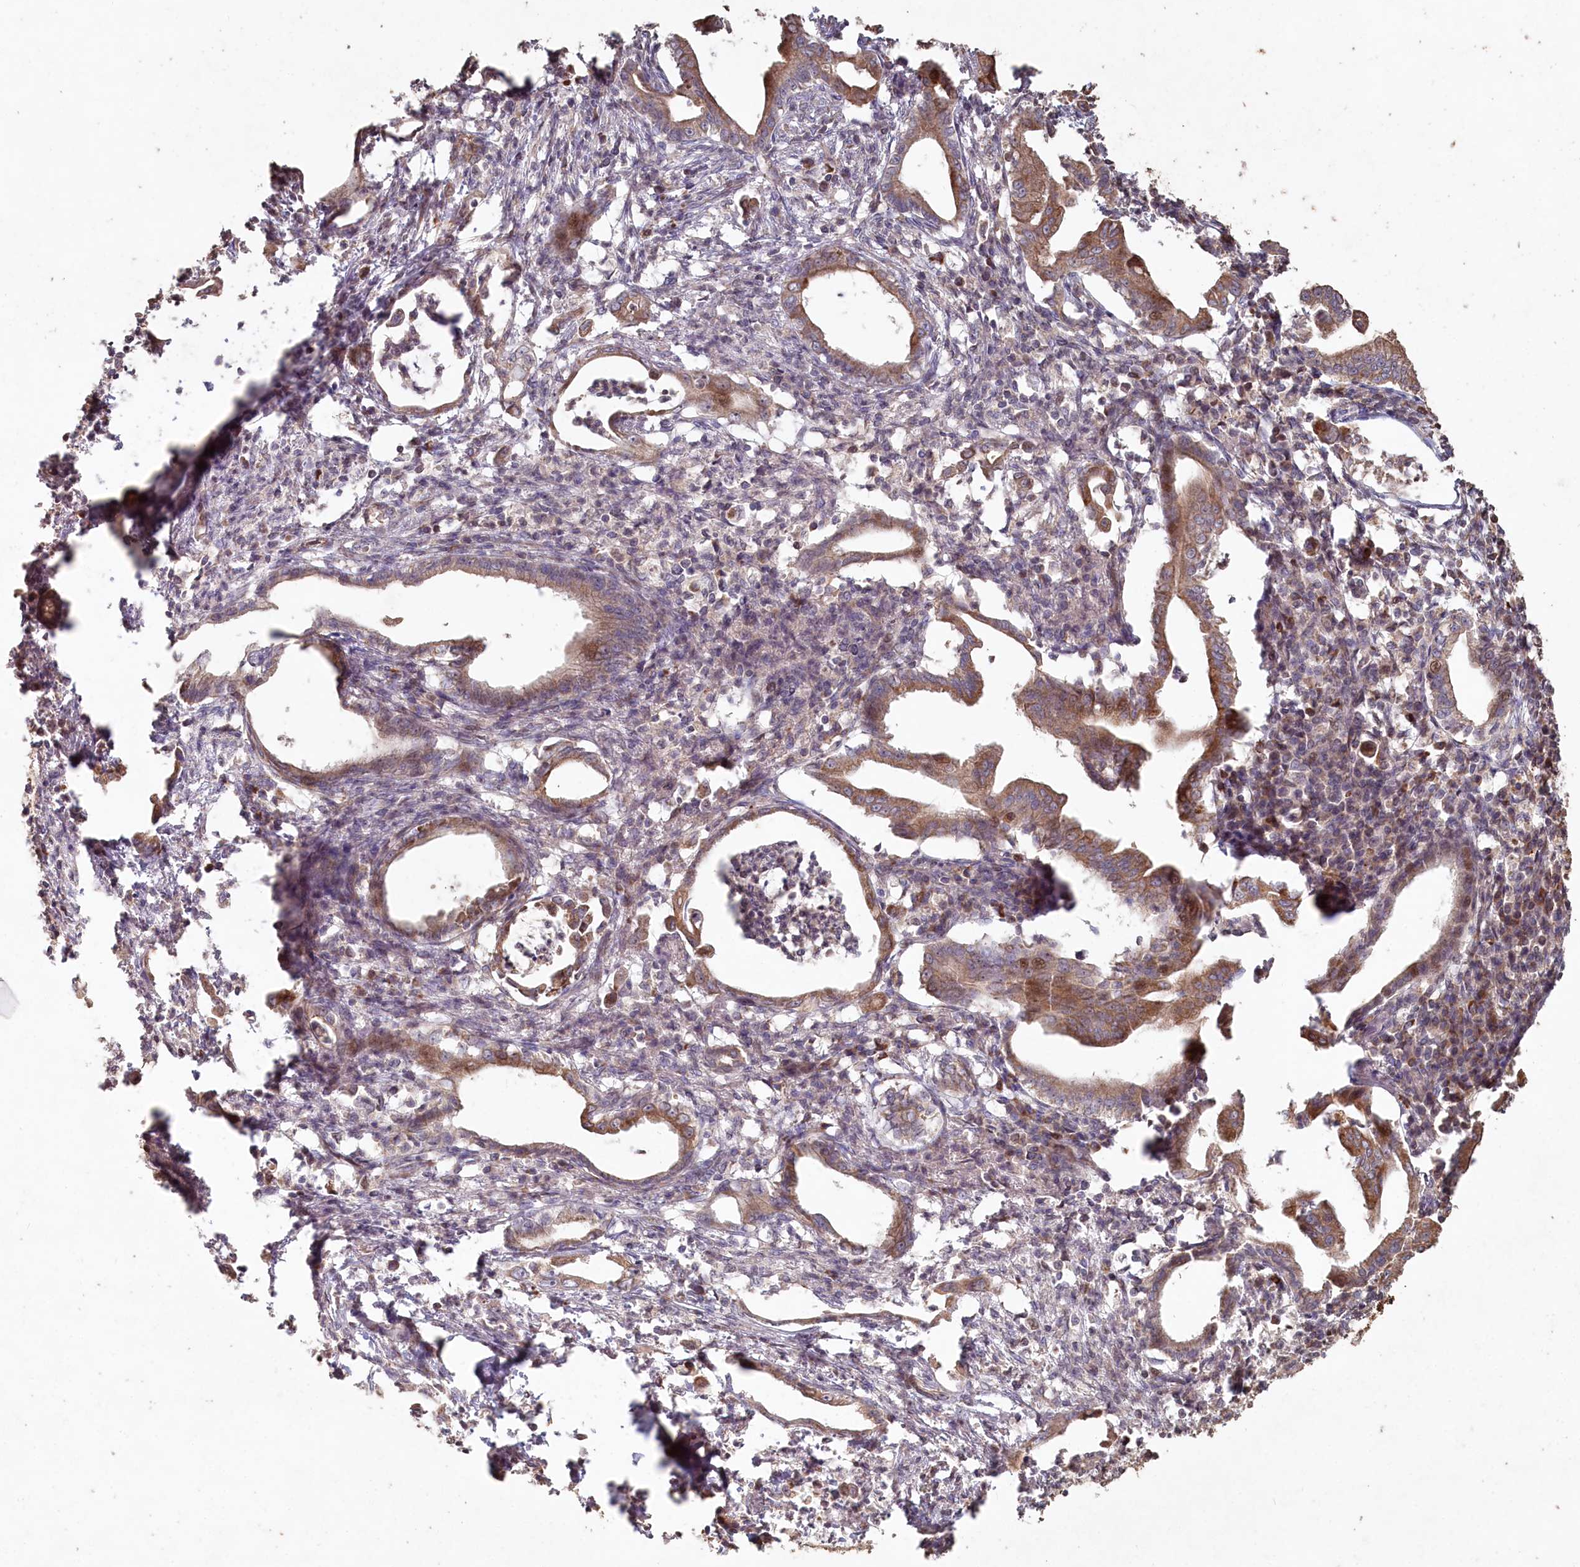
{"staining": {"intensity": "moderate", "quantity": ">75%", "location": "cytoplasmic/membranous"}, "tissue": "pancreatic cancer", "cell_type": "Tumor cells", "image_type": "cancer", "snomed": [{"axis": "morphology", "description": "Adenocarcinoma, NOS"}, {"axis": "topography", "description": "Pancreas"}], "caption": "There is medium levels of moderate cytoplasmic/membranous expression in tumor cells of pancreatic adenocarcinoma, as demonstrated by immunohistochemical staining (brown color).", "gene": "HAL", "patient": {"sex": "female", "age": 55}}